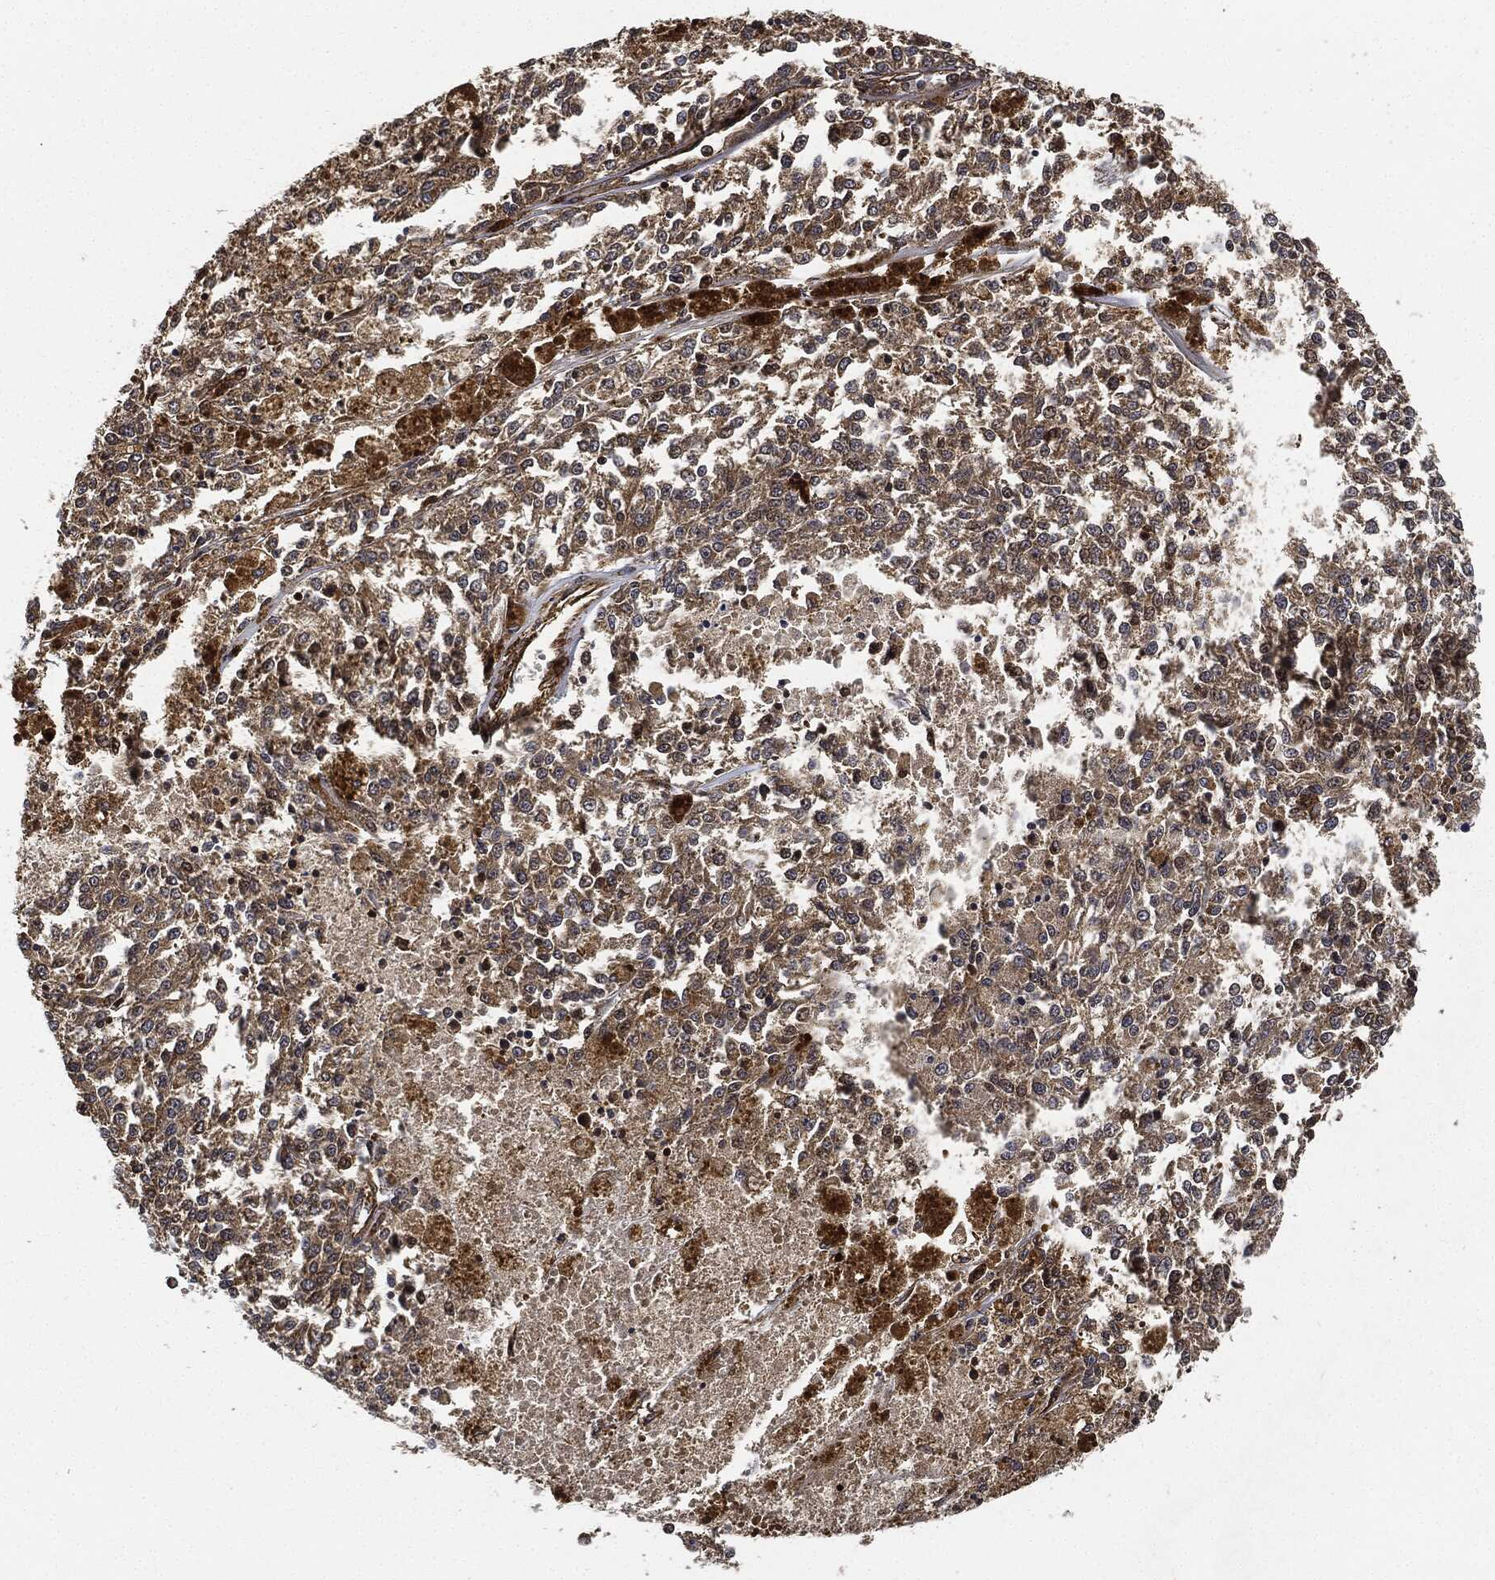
{"staining": {"intensity": "moderate", "quantity": "25%-75%", "location": "cytoplasmic/membranous"}, "tissue": "melanoma", "cell_type": "Tumor cells", "image_type": "cancer", "snomed": [{"axis": "morphology", "description": "Malignant melanoma, Metastatic site"}, {"axis": "topography", "description": "Lymph node"}], "caption": "DAB (3,3'-diaminobenzidine) immunohistochemical staining of malignant melanoma (metastatic site) shows moderate cytoplasmic/membranous protein expression in about 25%-75% of tumor cells.", "gene": "CEP290", "patient": {"sex": "female", "age": 64}}